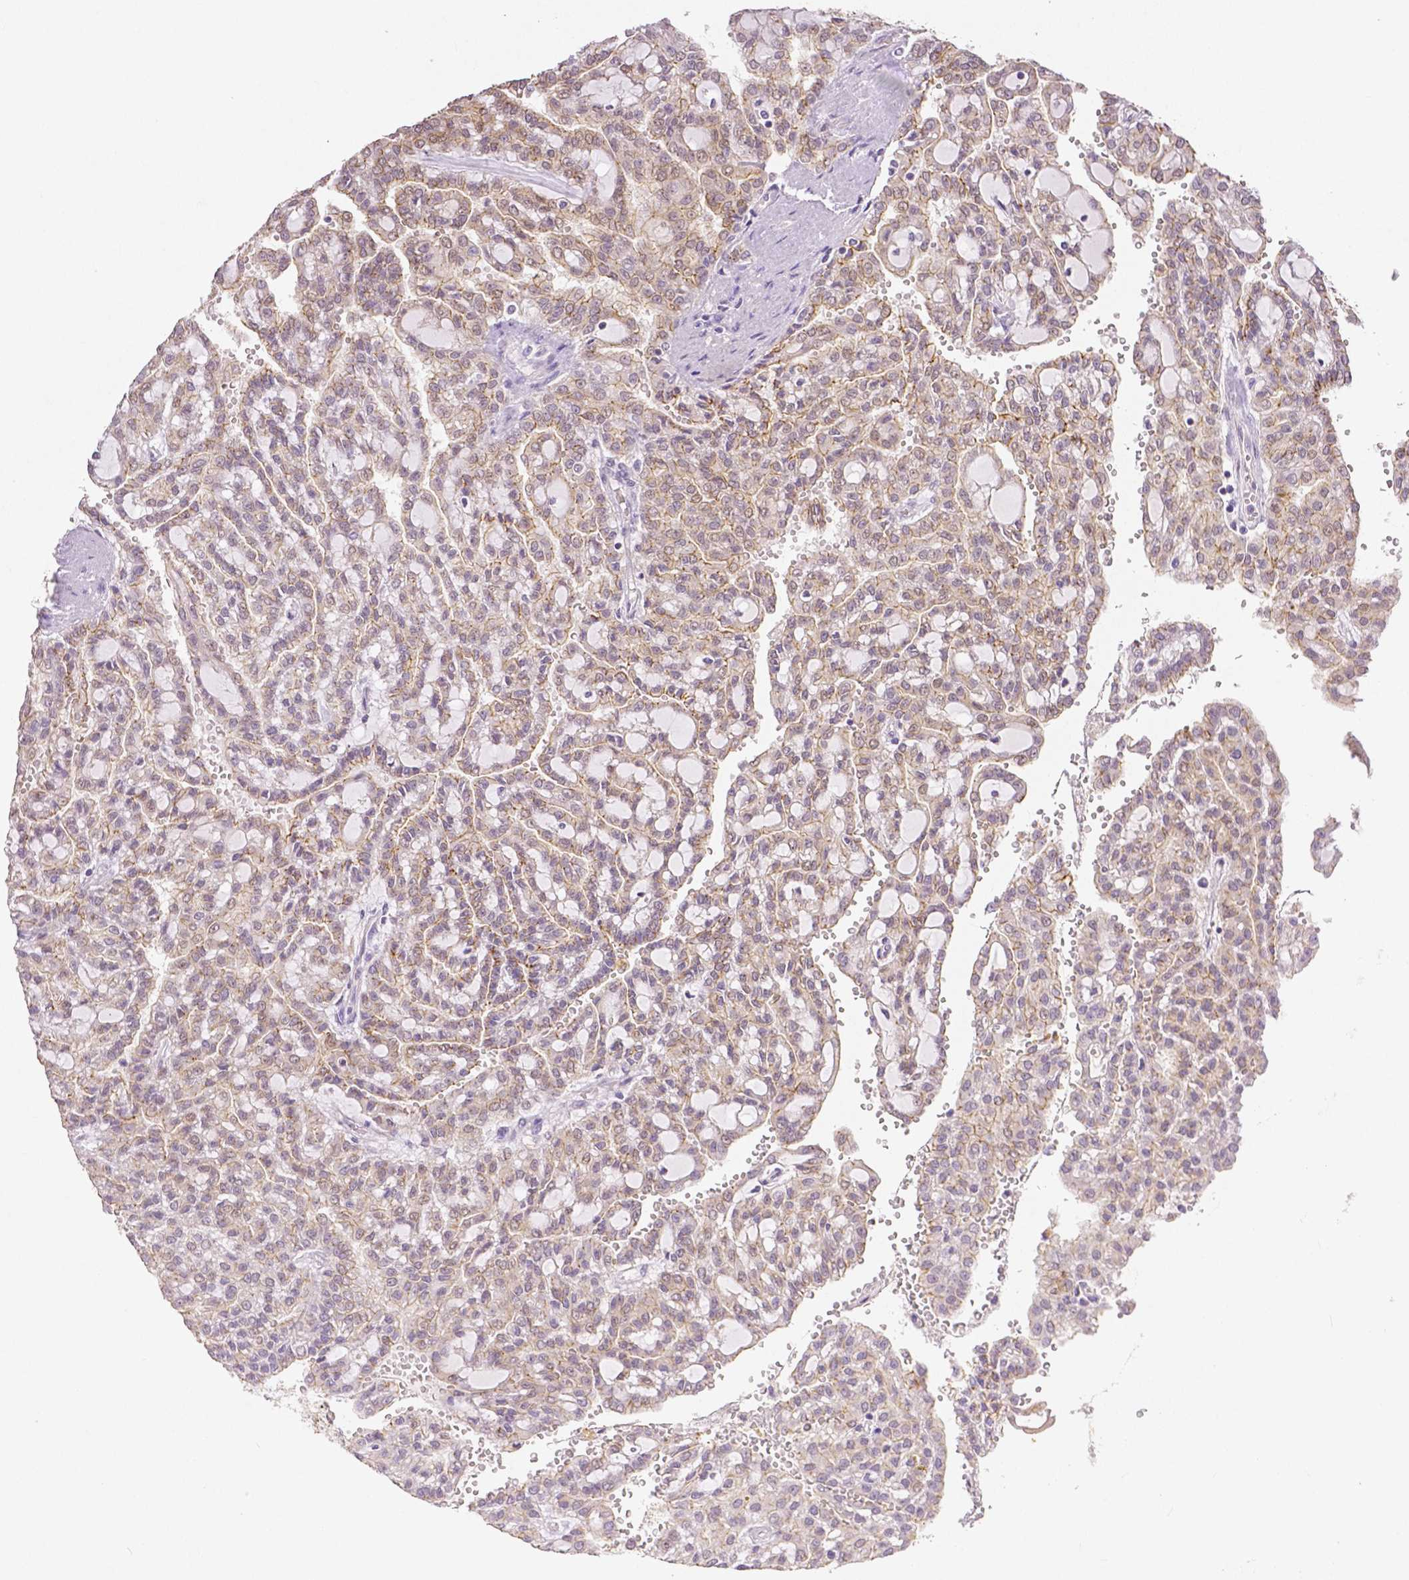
{"staining": {"intensity": "weak", "quantity": "25%-75%", "location": "cytoplasmic/membranous"}, "tissue": "renal cancer", "cell_type": "Tumor cells", "image_type": "cancer", "snomed": [{"axis": "morphology", "description": "Adenocarcinoma, NOS"}, {"axis": "topography", "description": "Kidney"}], "caption": "An image of human renal cancer stained for a protein exhibits weak cytoplasmic/membranous brown staining in tumor cells.", "gene": "OCLN", "patient": {"sex": "male", "age": 63}}